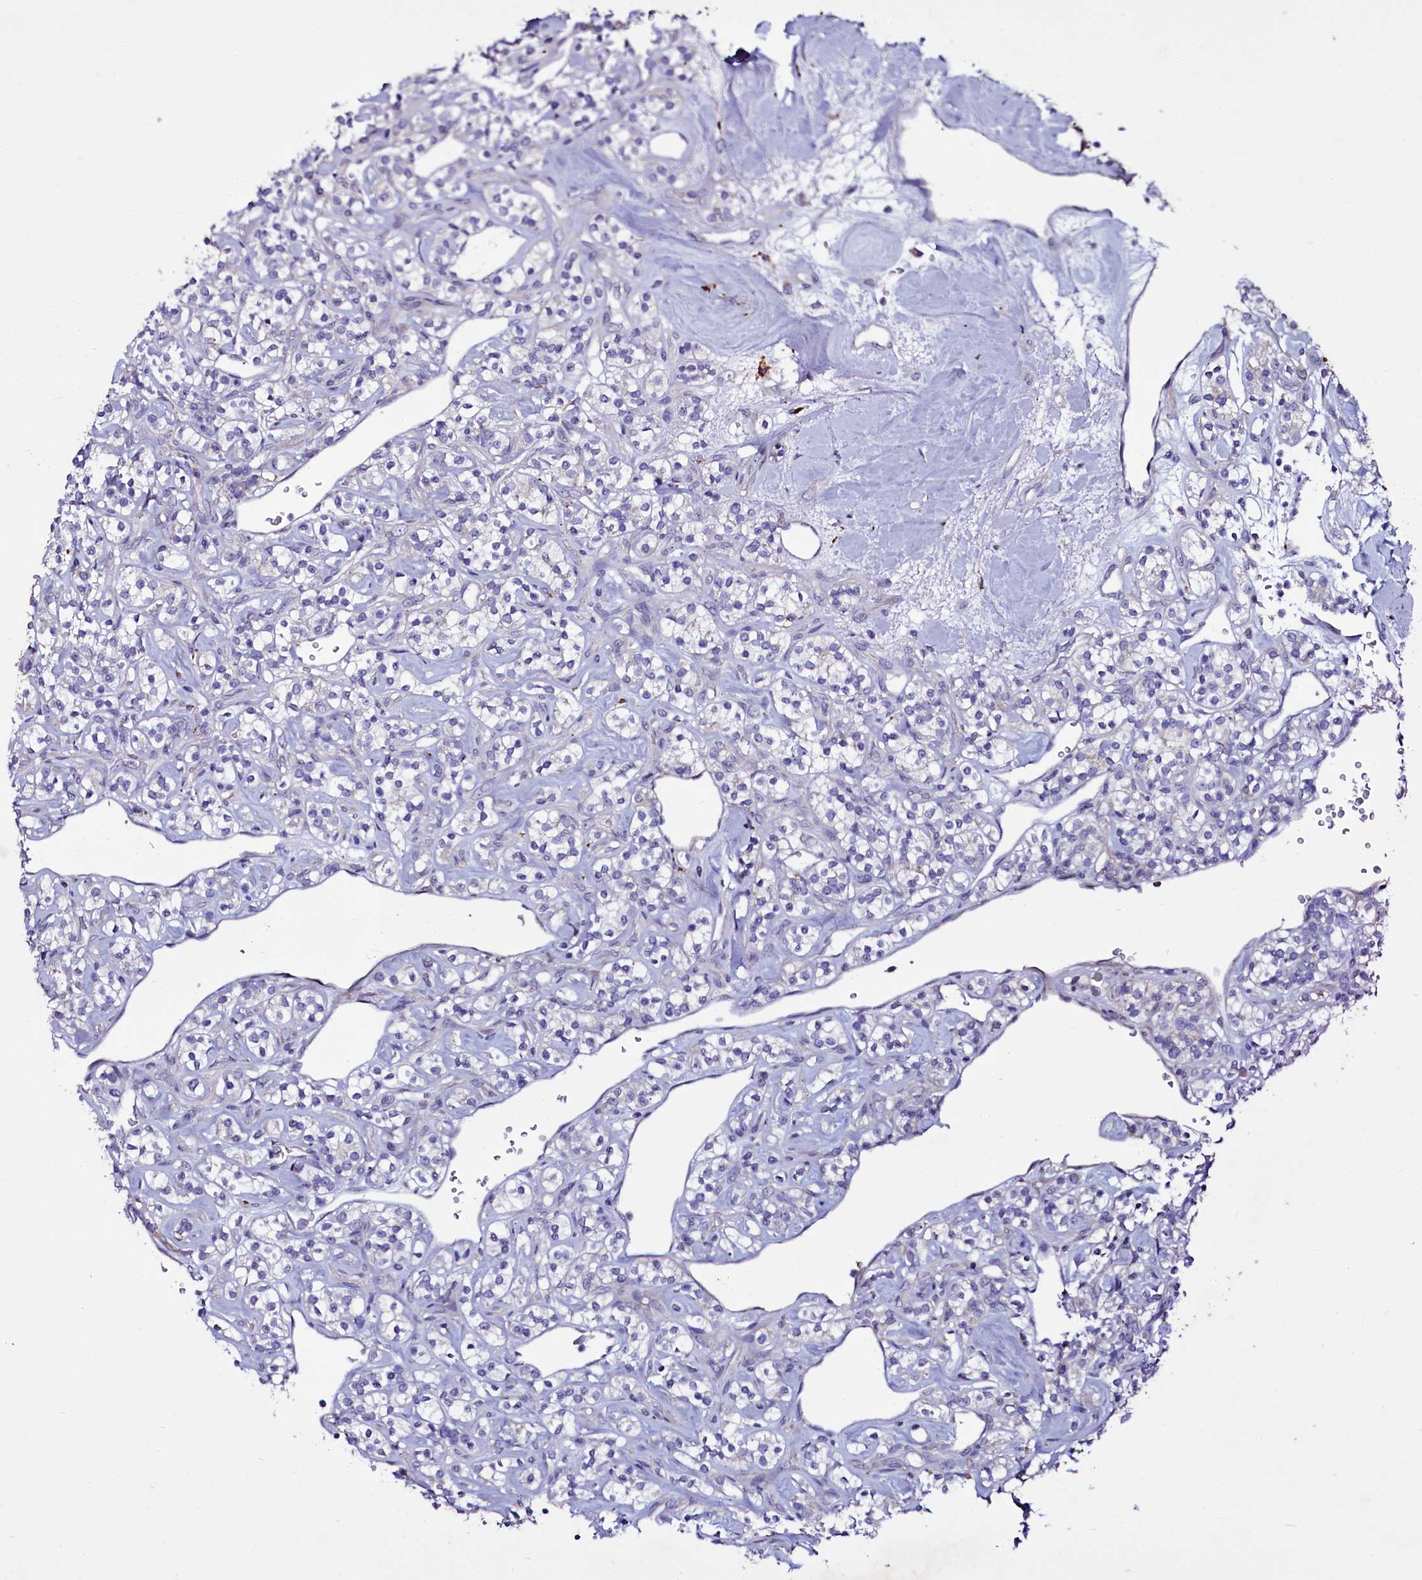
{"staining": {"intensity": "negative", "quantity": "none", "location": "none"}, "tissue": "renal cancer", "cell_type": "Tumor cells", "image_type": "cancer", "snomed": [{"axis": "morphology", "description": "Adenocarcinoma, NOS"}, {"axis": "topography", "description": "Kidney"}], "caption": "DAB immunohistochemical staining of adenocarcinoma (renal) demonstrates no significant positivity in tumor cells. (Stains: DAB (3,3'-diaminobenzidine) IHC with hematoxylin counter stain, Microscopy: brightfield microscopy at high magnification).", "gene": "SELENOT", "patient": {"sex": "male", "age": 77}}